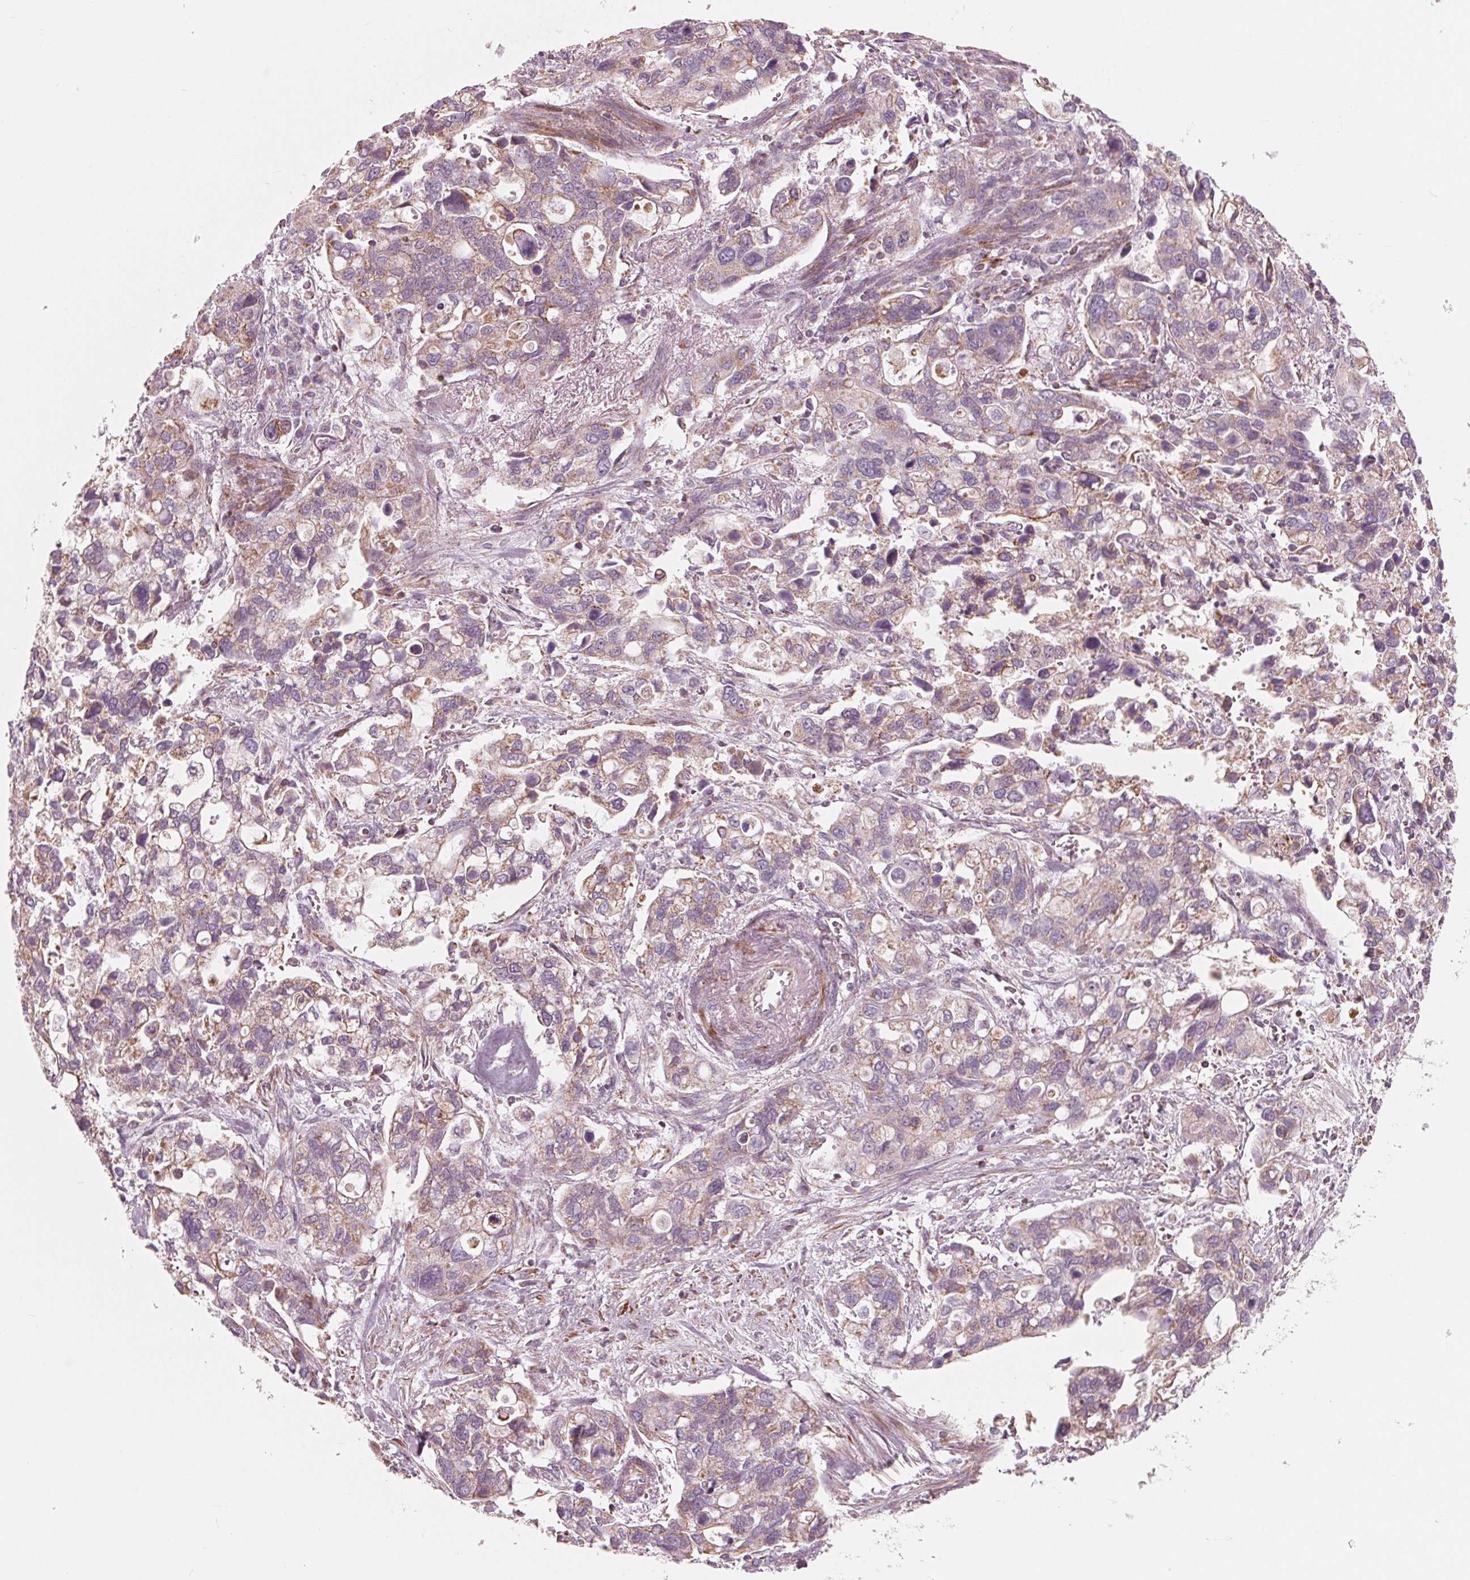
{"staining": {"intensity": "weak", "quantity": "25%-75%", "location": "cytoplasmic/membranous"}, "tissue": "stomach cancer", "cell_type": "Tumor cells", "image_type": "cancer", "snomed": [{"axis": "morphology", "description": "Adenocarcinoma, NOS"}, {"axis": "topography", "description": "Stomach, upper"}], "caption": "This micrograph shows adenocarcinoma (stomach) stained with immunohistochemistry to label a protein in brown. The cytoplasmic/membranous of tumor cells show weak positivity for the protein. Nuclei are counter-stained blue.", "gene": "DCAF4L2", "patient": {"sex": "female", "age": 81}}